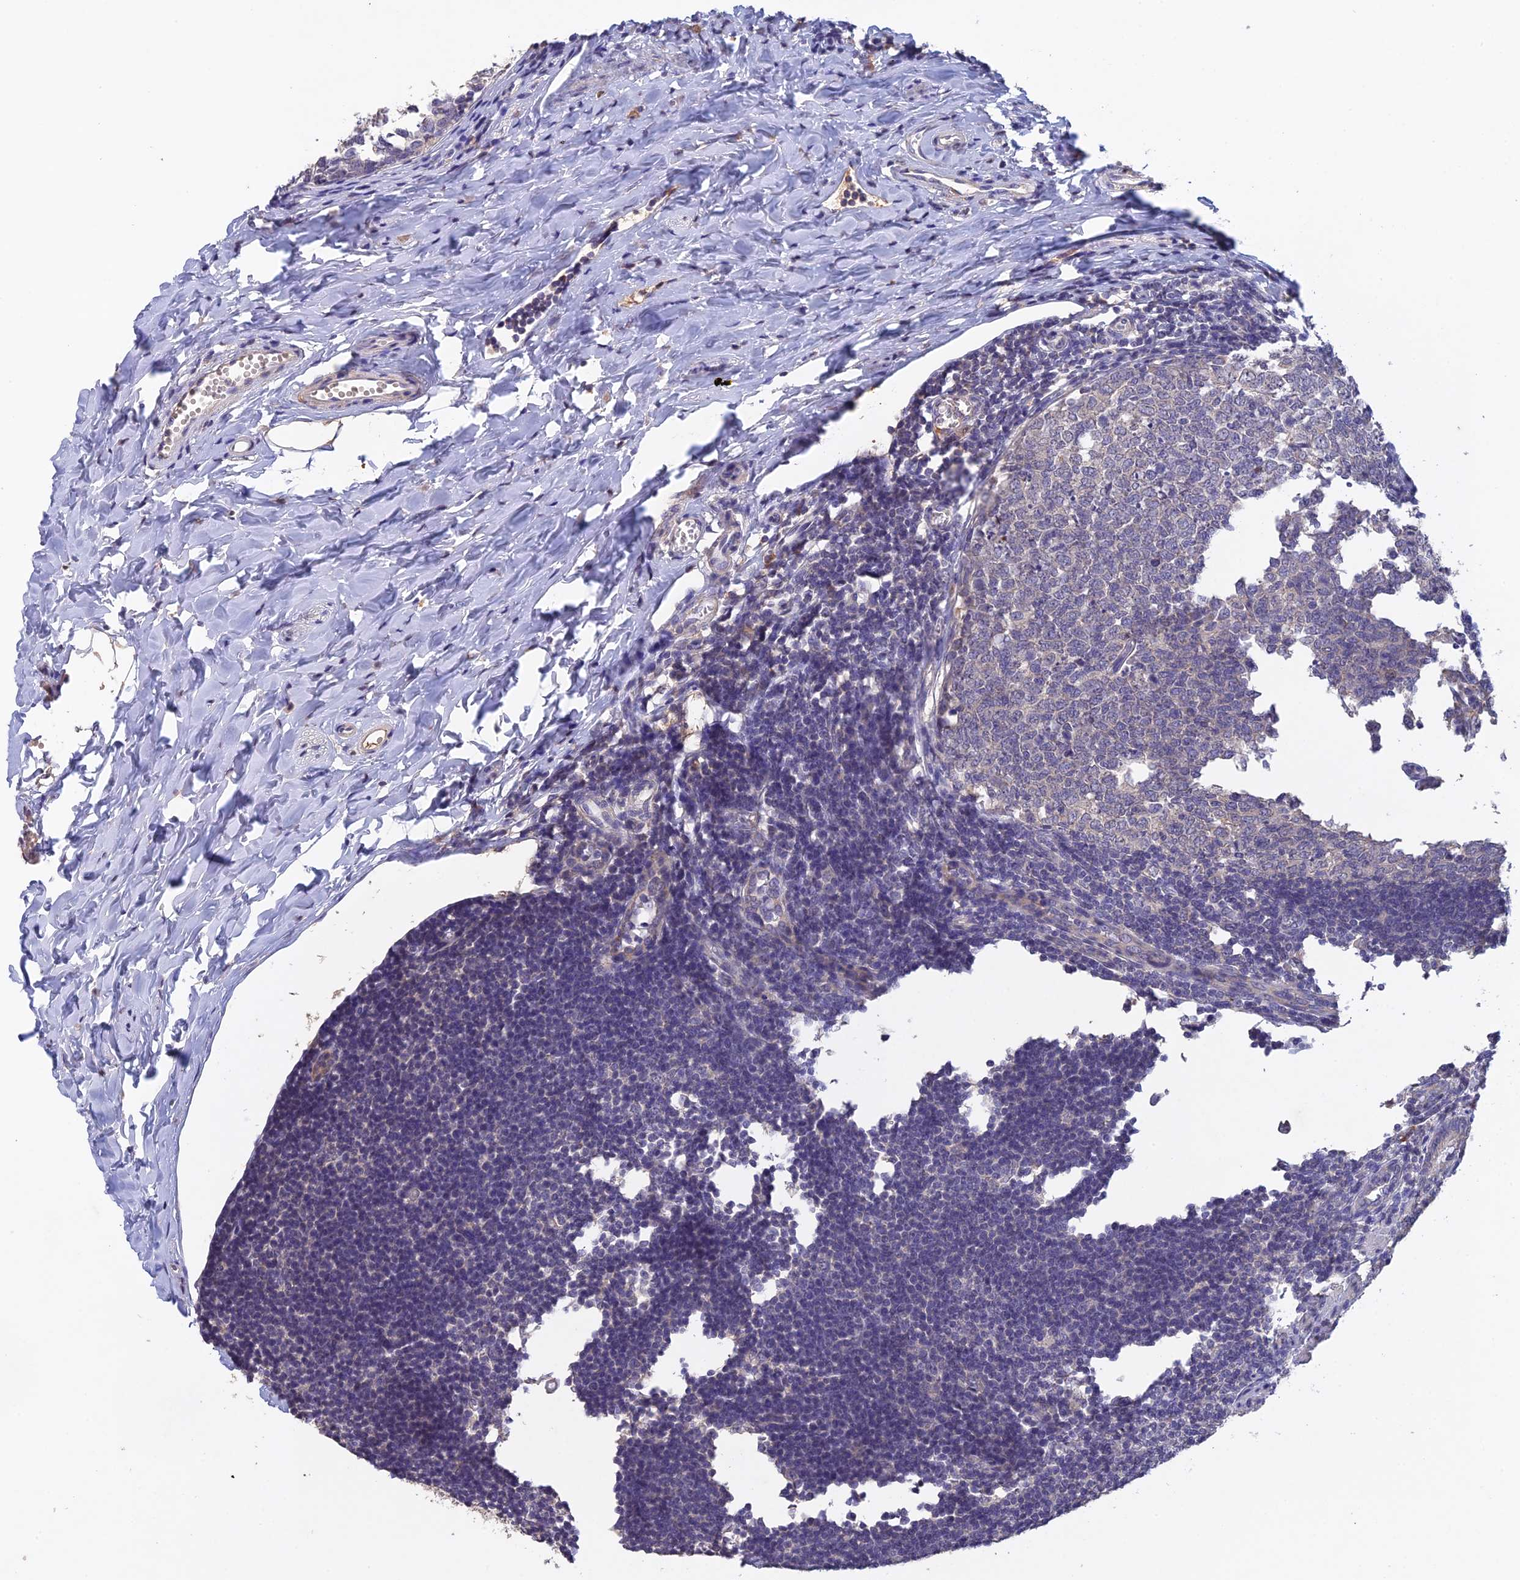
{"staining": {"intensity": "weak", "quantity": "<25%", "location": "cytoplasmic/membranous"}, "tissue": "appendix", "cell_type": "Glandular cells", "image_type": "normal", "snomed": [{"axis": "morphology", "description": "Normal tissue, NOS"}, {"axis": "topography", "description": "Appendix"}], "caption": "Normal appendix was stained to show a protein in brown. There is no significant positivity in glandular cells. (Stains: DAB (3,3'-diaminobenzidine) immunohistochemistry with hematoxylin counter stain, Microscopy: brightfield microscopy at high magnification).", "gene": "SLC39A13", "patient": {"sex": "male", "age": 14}}